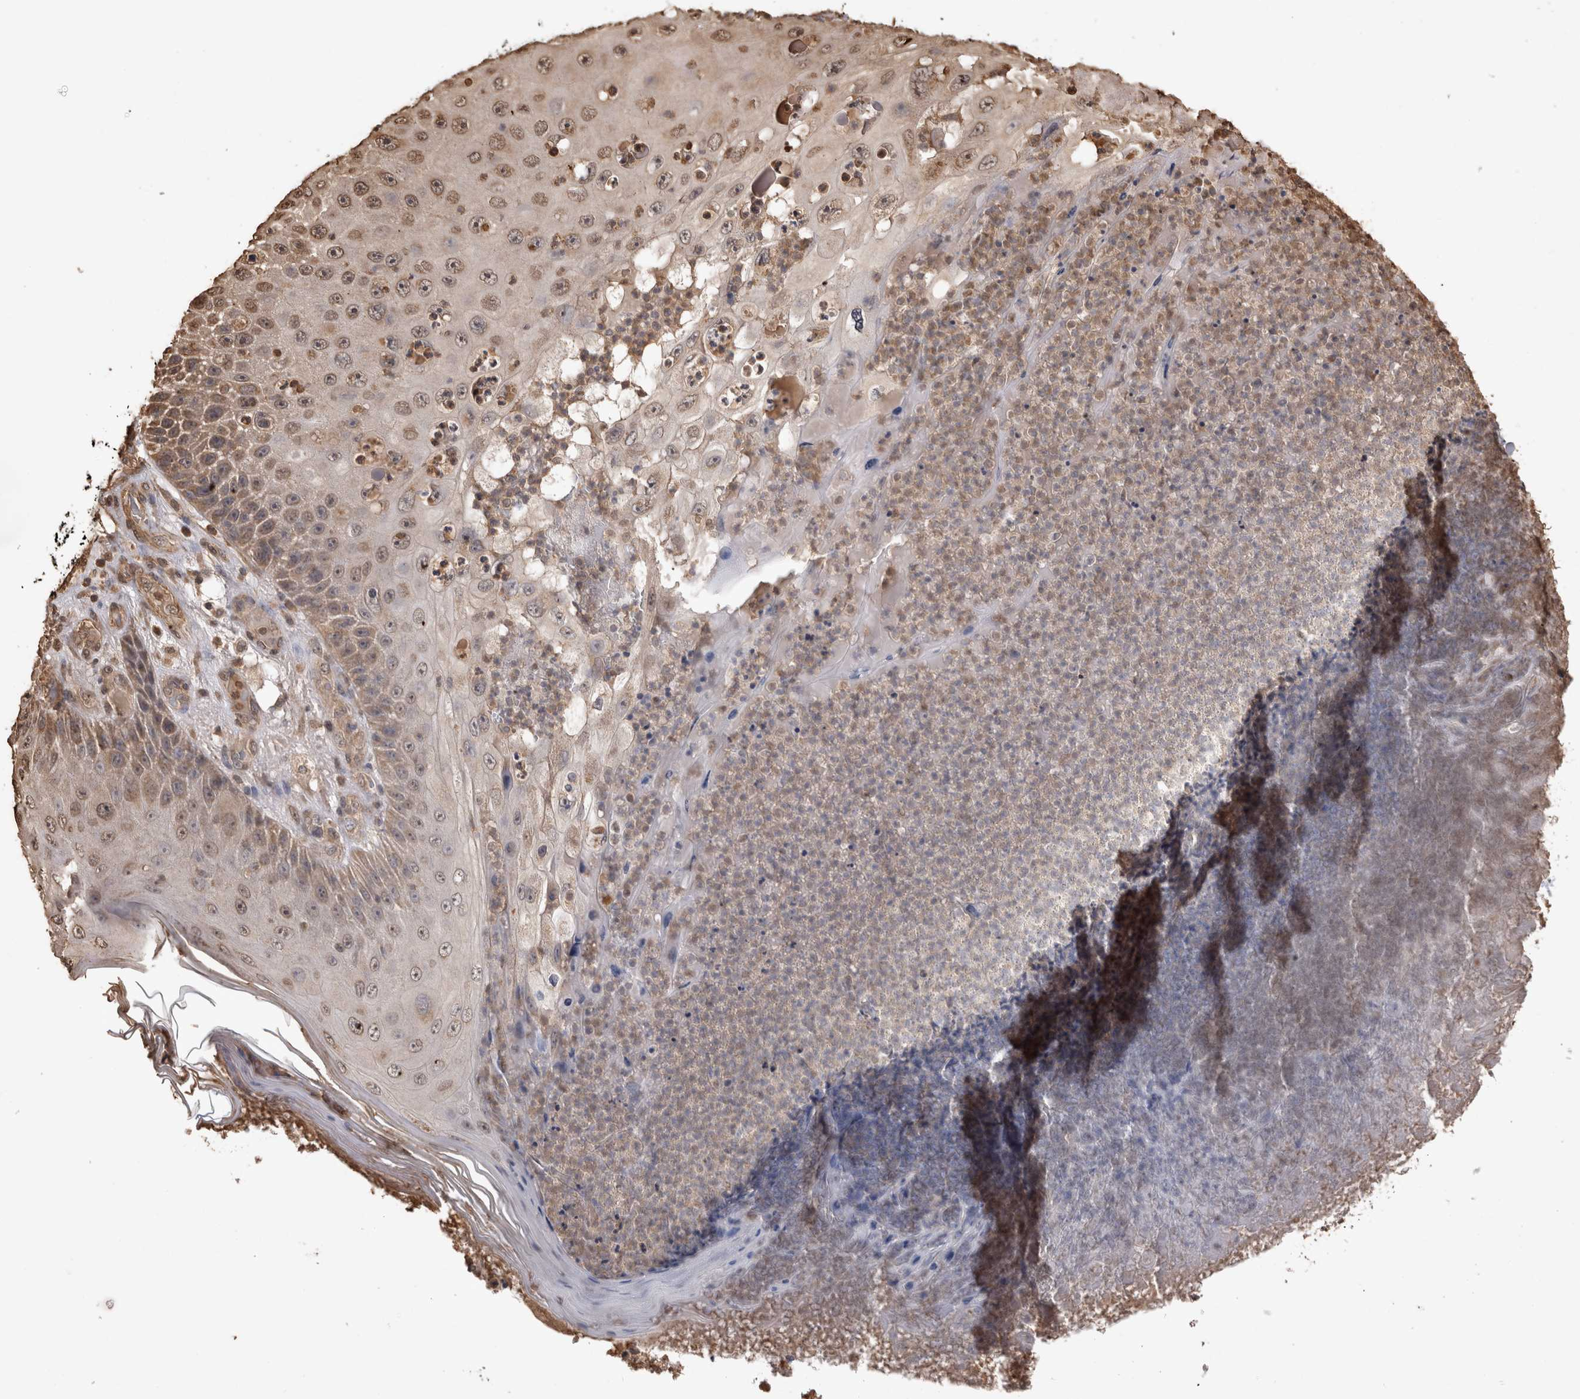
{"staining": {"intensity": "moderate", "quantity": "25%-75%", "location": "cytoplasmic/membranous,nuclear"}, "tissue": "skin cancer", "cell_type": "Tumor cells", "image_type": "cancer", "snomed": [{"axis": "morphology", "description": "Squamous cell carcinoma, NOS"}, {"axis": "topography", "description": "Skin"}], "caption": "Immunohistochemical staining of squamous cell carcinoma (skin) demonstrates medium levels of moderate cytoplasmic/membranous and nuclear expression in about 25%-75% of tumor cells. The staining was performed using DAB (3,3'-diaminobenzidine), with brown indicating positive protein expression. Nuclei are stained blue with hematoxylin.", "gene": "SOCS5", "patient": {"sex": "female", "age": 88}}